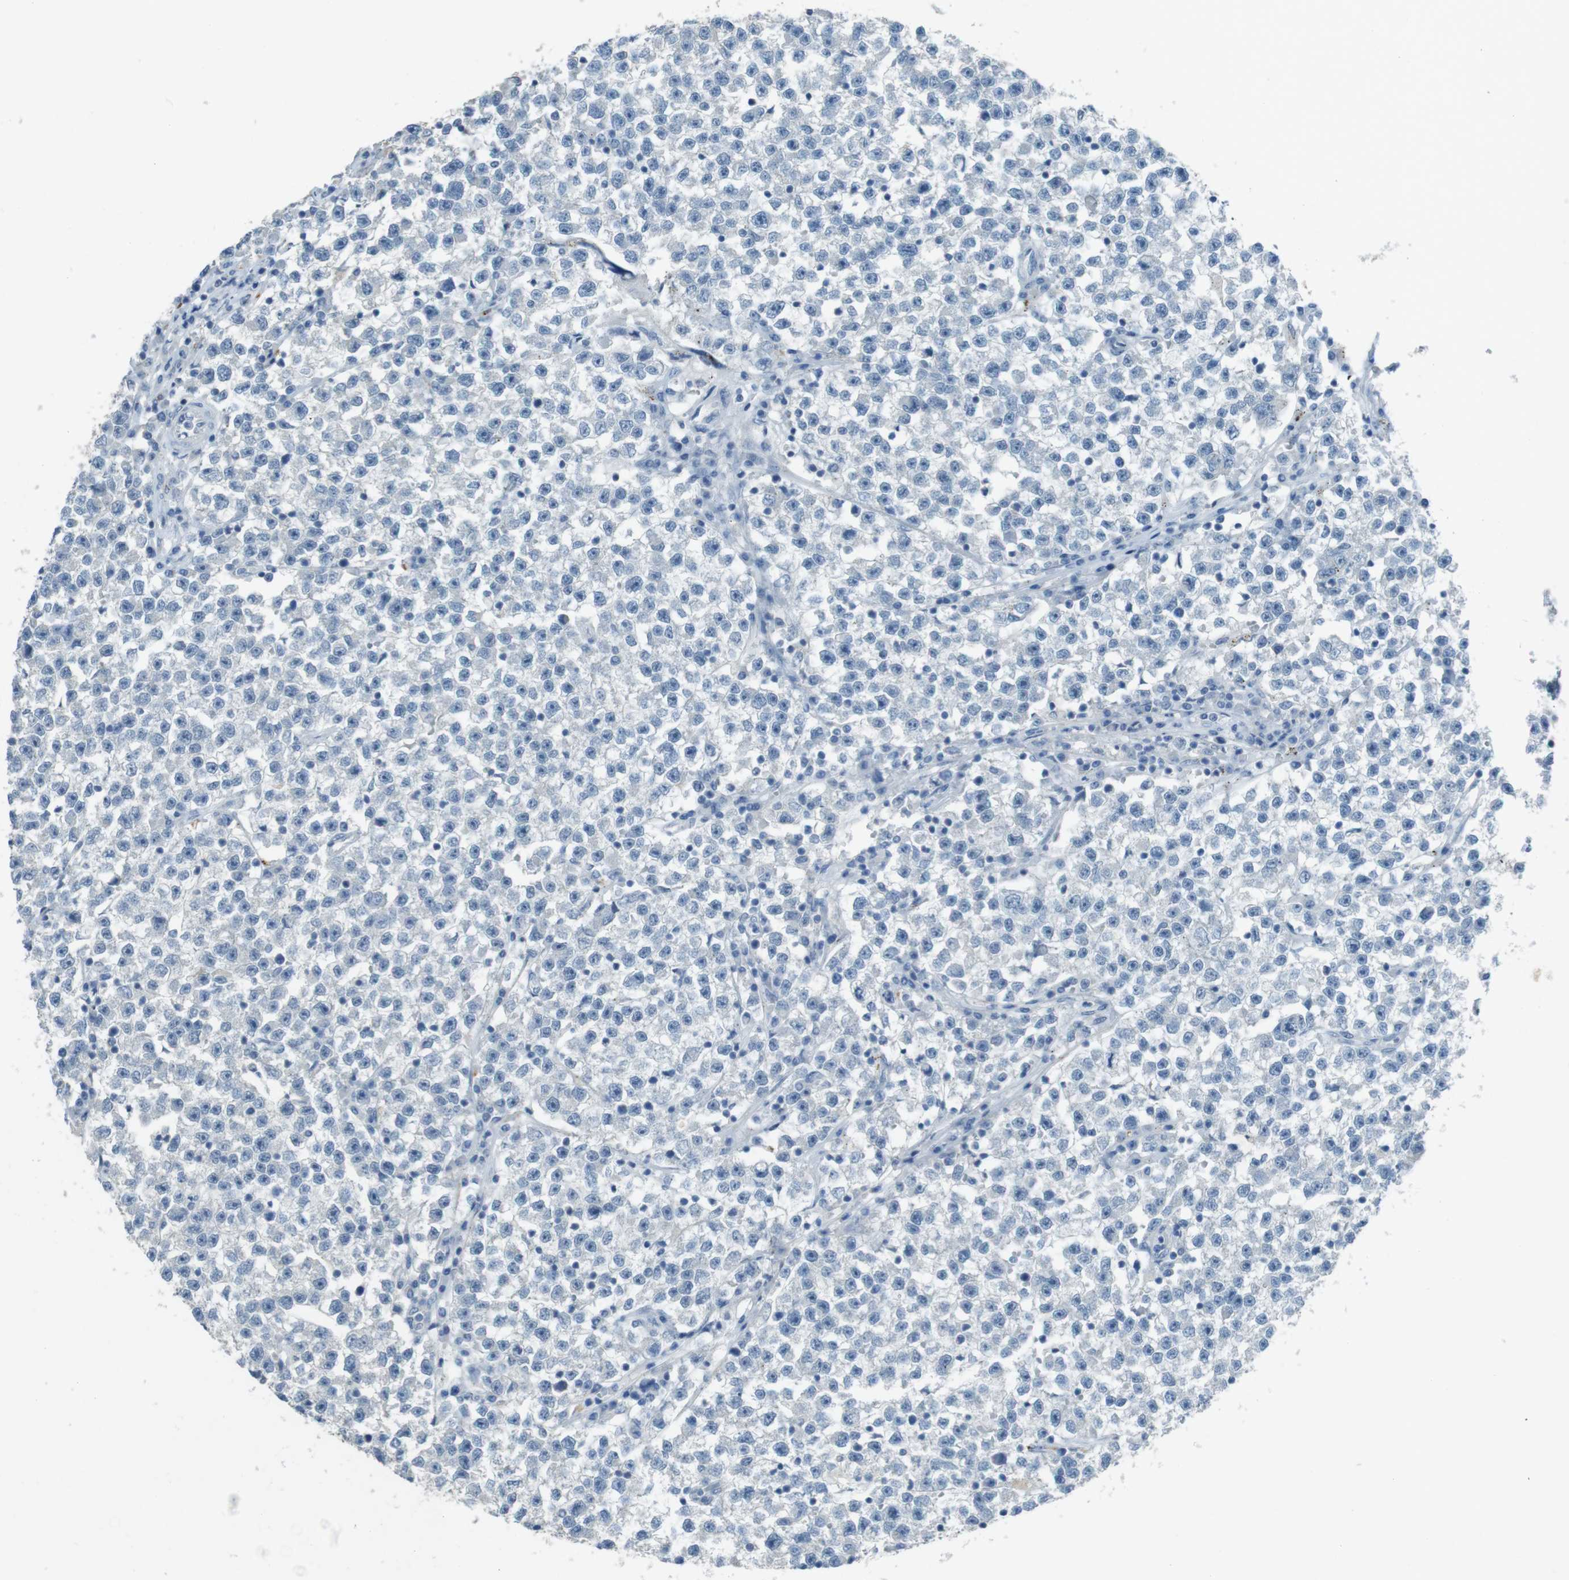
{"staining": {"intensity": "negative", "quantity": "none", "location": "none"}, "tissue": "testis cancer", "cell_type": "Tumor cells", "image_type": "cancer", "snomed": [{"axis": "morphology", "description": "Seminoma, NOS"}, {"axis": "topography", "description": "Testis"}], "caption": "High power microscopy histopathology image of an IHC image of seminoma (testis), revealing no significant staining in tumor cells.", "gene": "ENTPD7", "patient": {"sex": "male", "age": 22}}